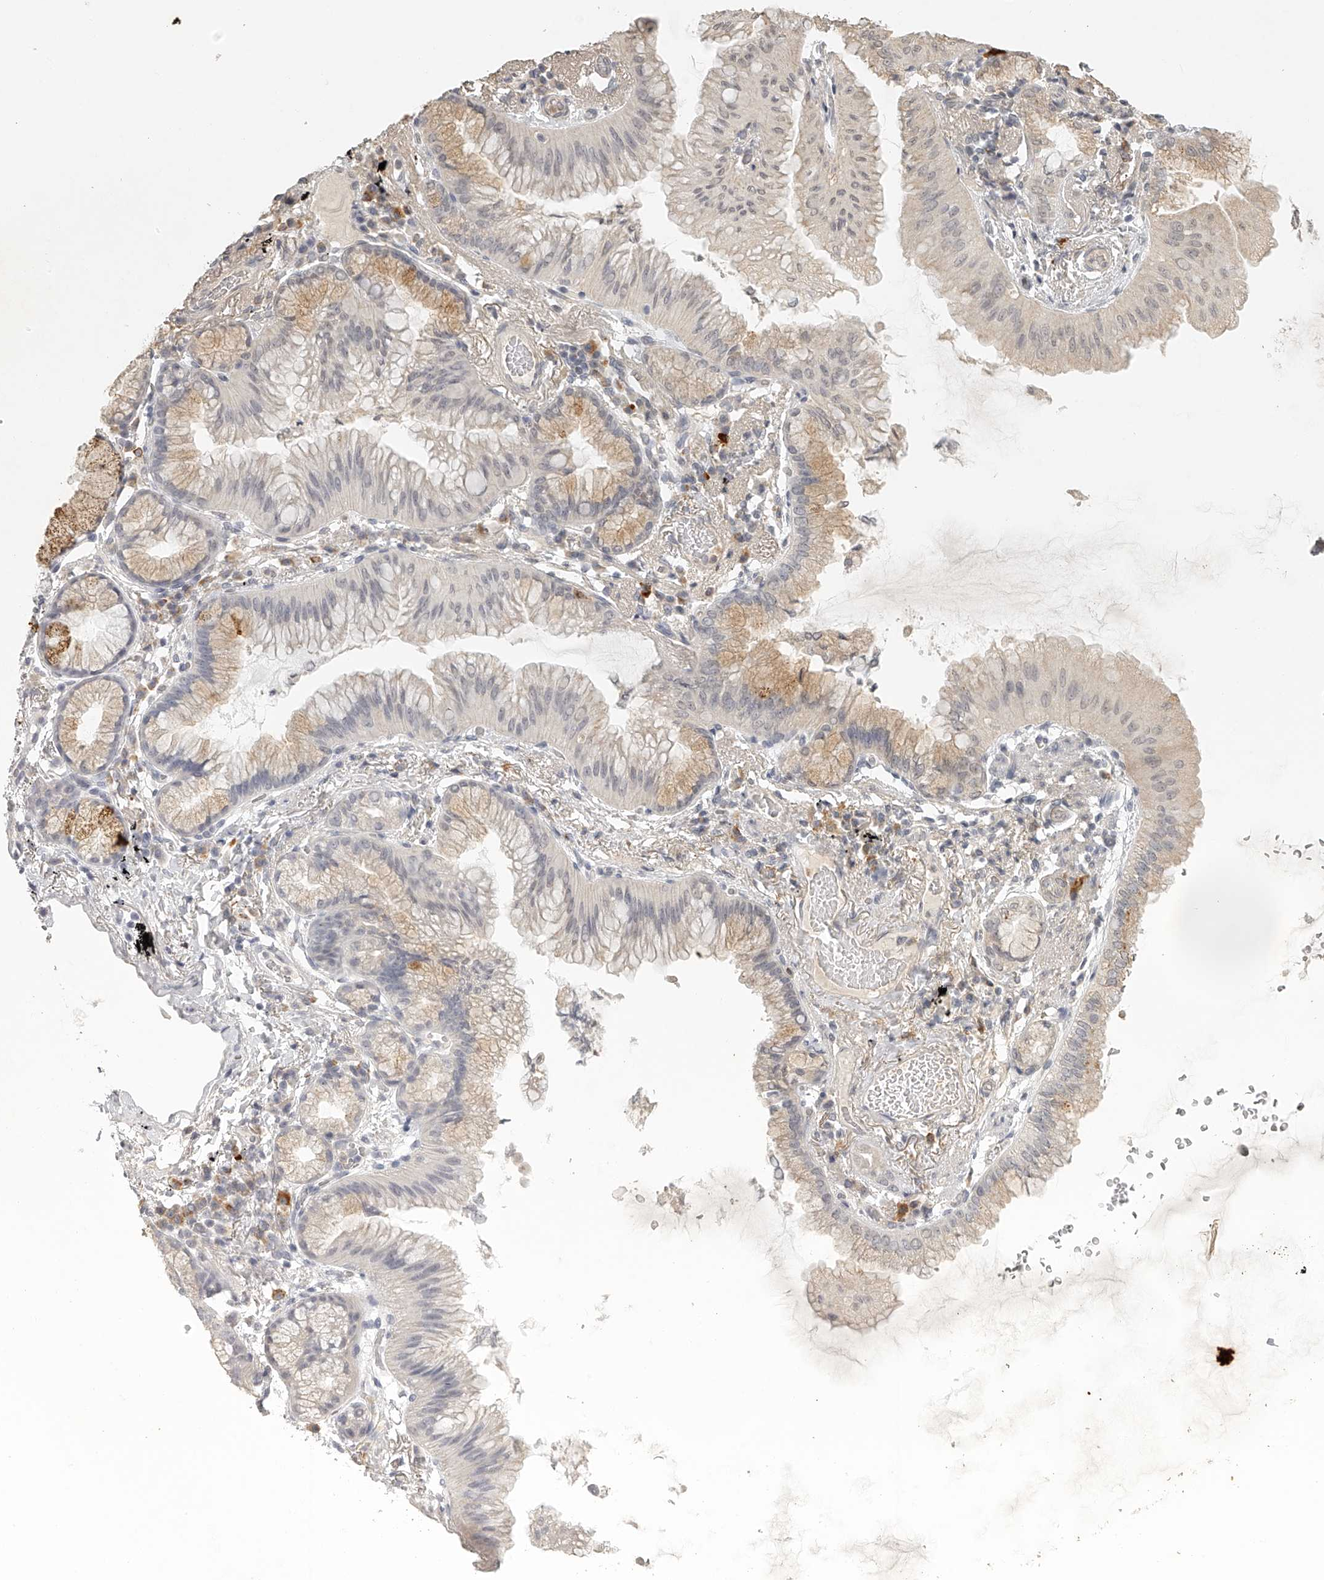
{"staining": {"intensity": "moderate", "quantity": "25%-75%", "location": "cytoplasmic/membranous"}, "tissue": "lung cancer", "cell_type": "Tumor cells", "image_type": "cancer", "snomed": [{"axis": "morphology", "description": "Adenocarcinoma, NOS"}, {"axis": "topography", "description": "Lung"}], "caption": "There is medium levels of moderate cytoplasmic/membranous positivity in tumor cells of adenocarcinoma (lung), as demonstrated by immunohistochemical staining (brown color).", "gene": "BCL2L11", "patient": {"sex": "female", "age": 70}}